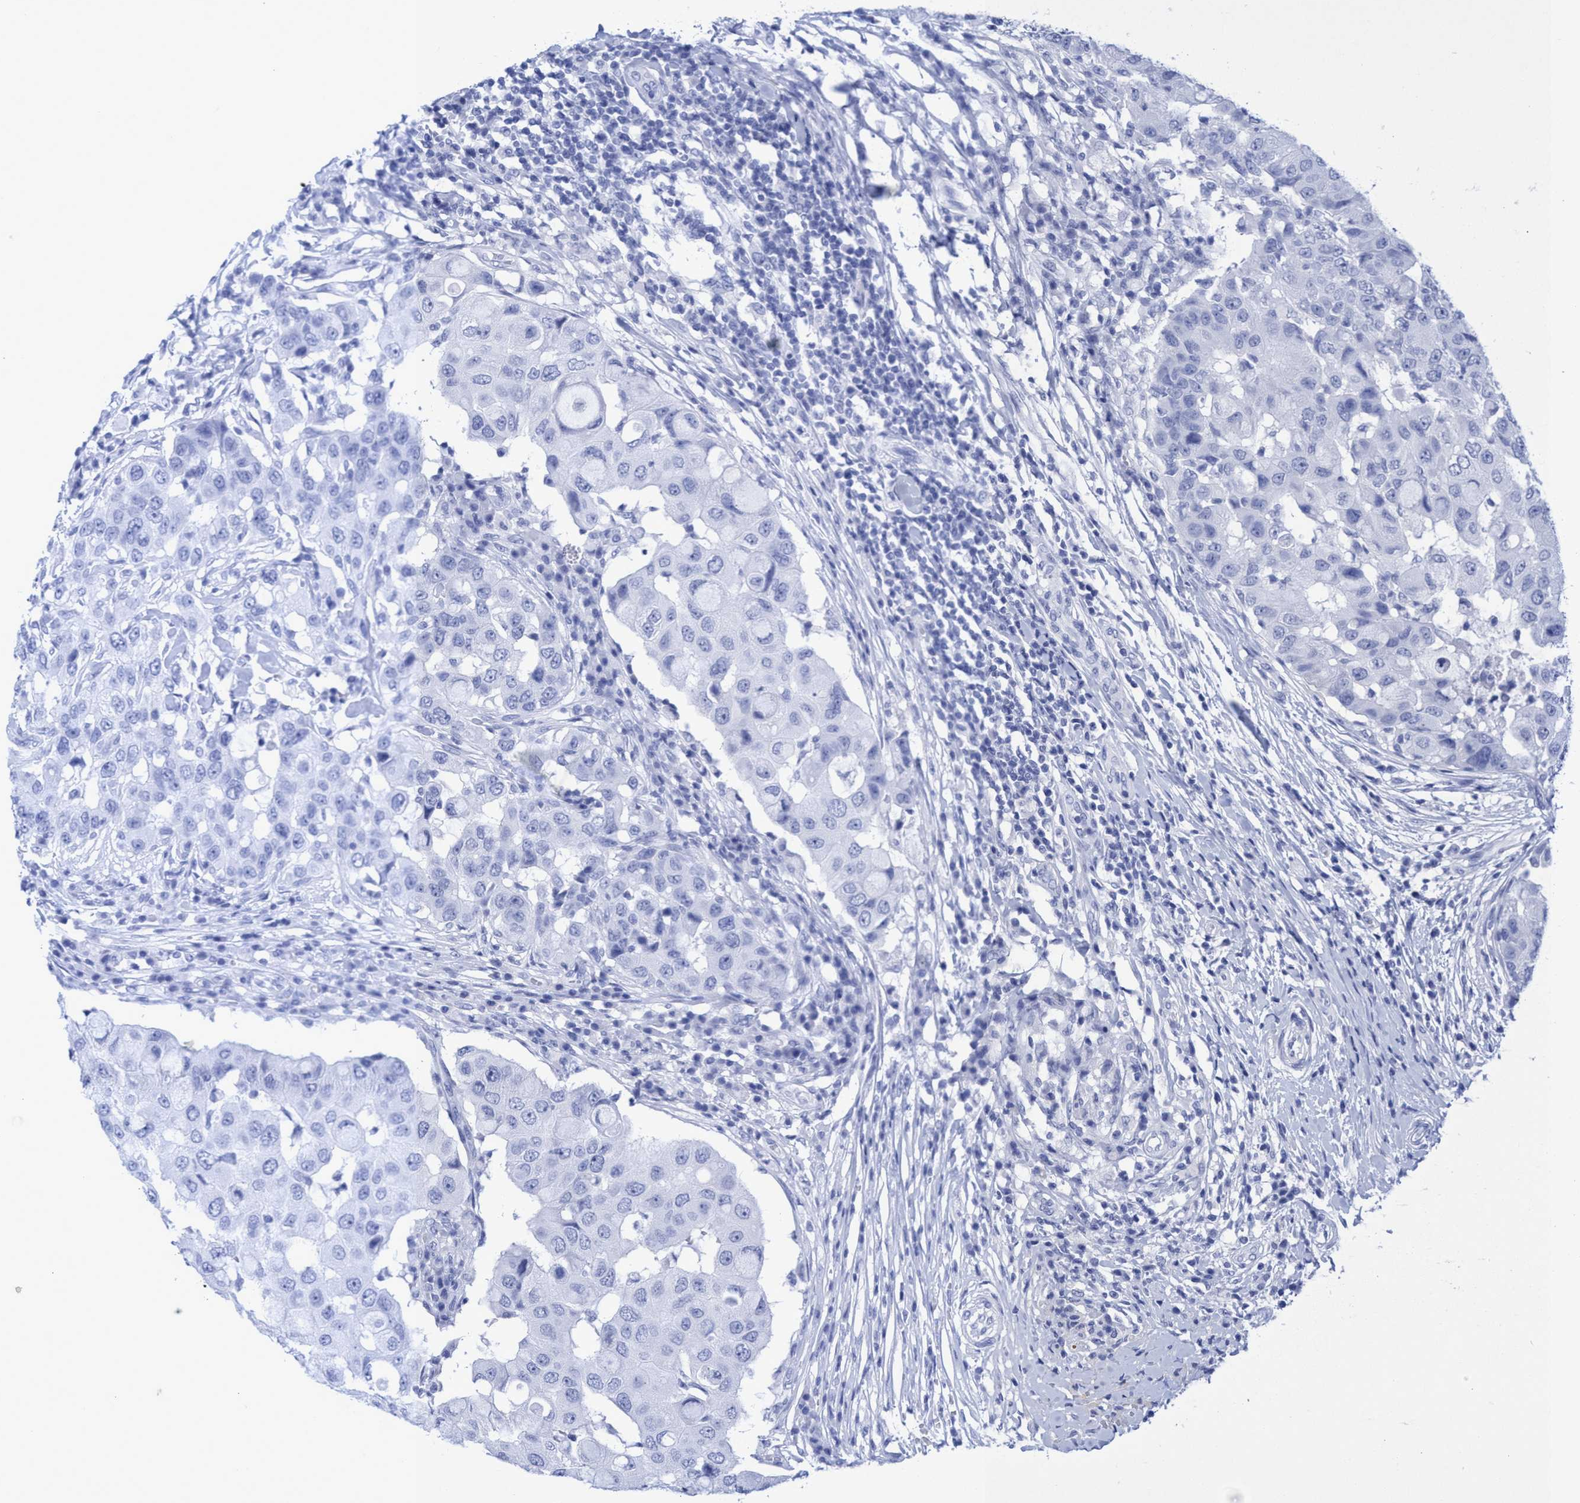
{"staining": {"intensity": "negative", "quantity": "none", "location": "none"}, "tissue": "breast cancer", "cell_type": "Tumor cells", "image_type": "cancer", "snomed": [{"axis": "morphology", "description": "Duct carcinoma"}, {"axis": "topography", "description": "Breast"}], "caption": "Tumor cells show no significant protein staining in infiltrating ductal carcinoma (breast).", "gene": "INSL6", "patient": {"sex": "female", "age": 27}}